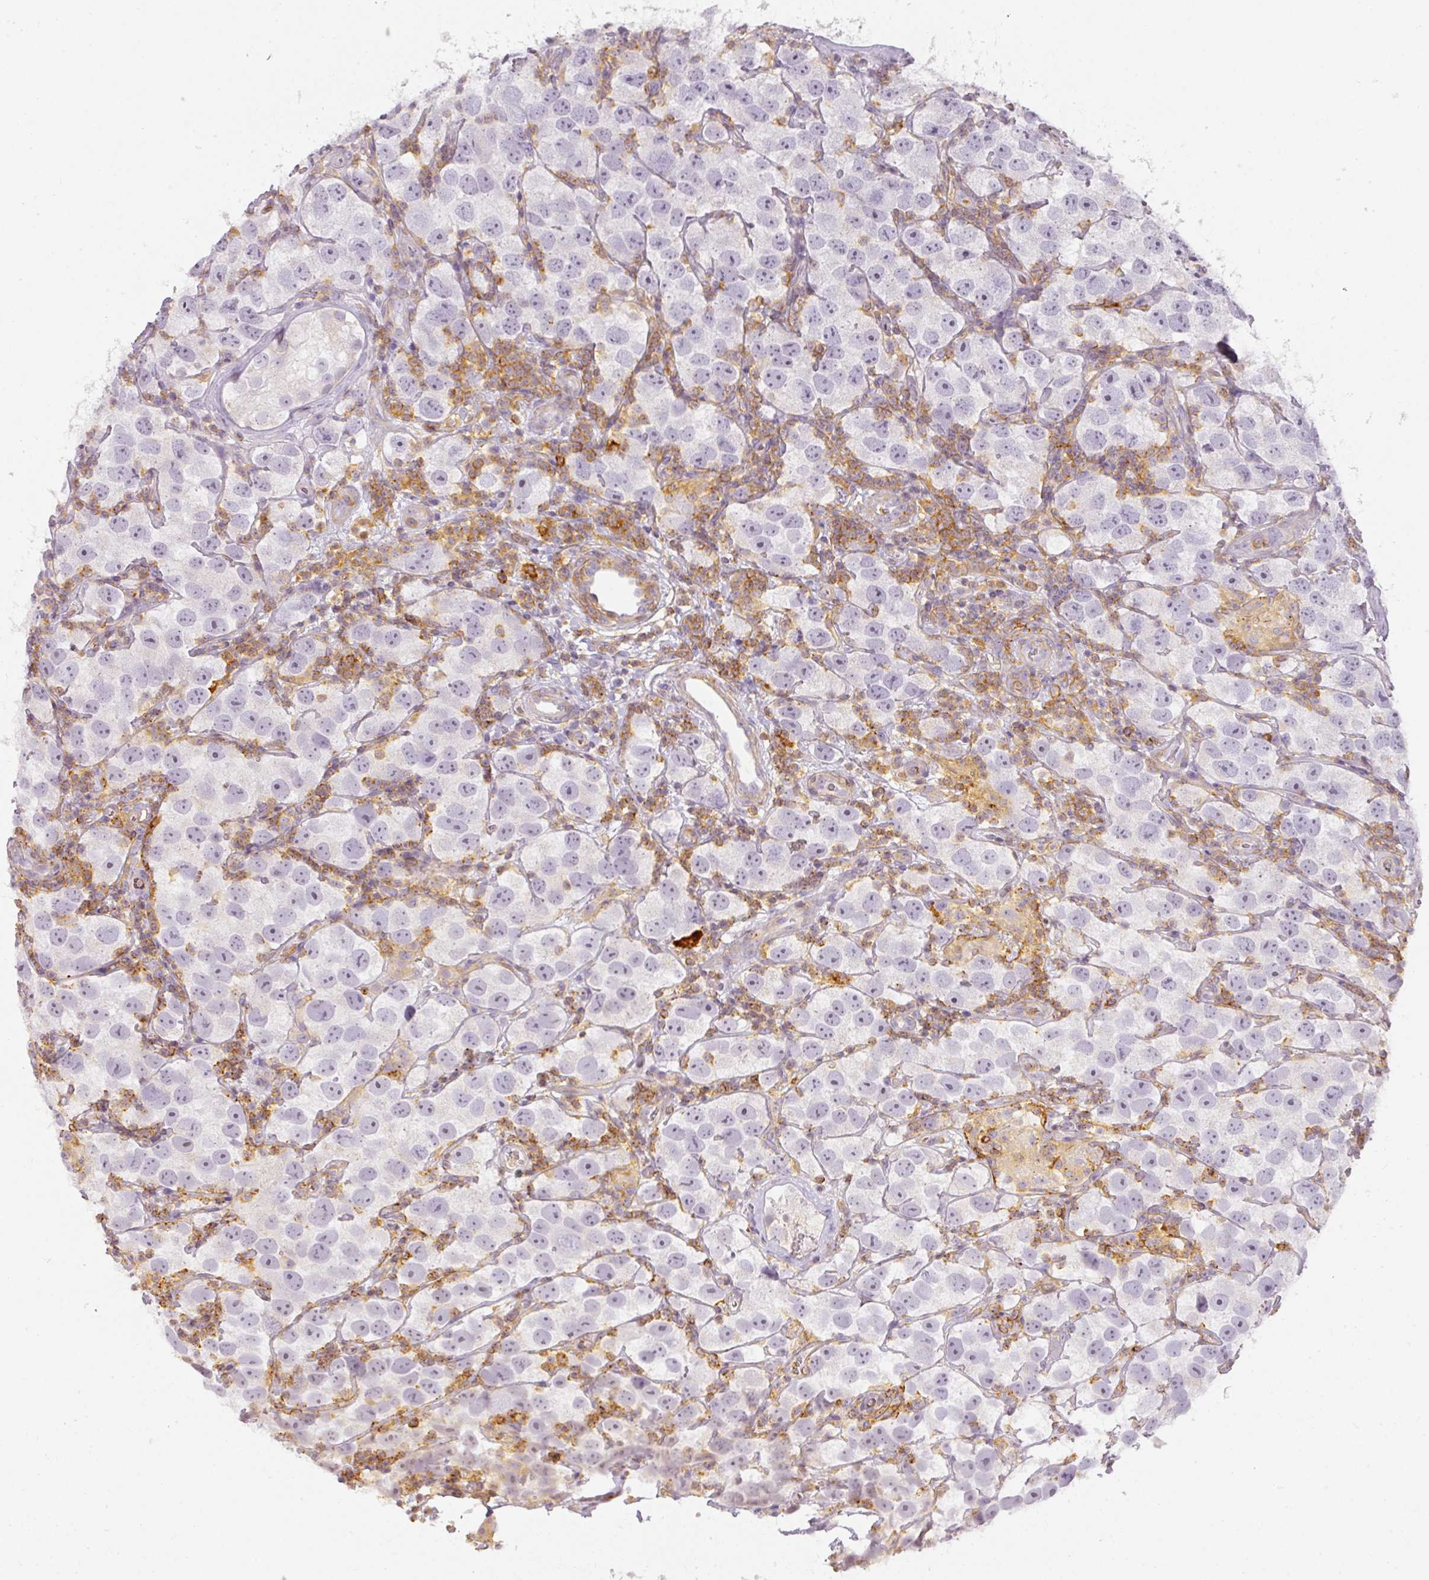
{"staining": {"intensity": "negative", "quantity": "none", "location": "none"}, "tissue": "testis cancer", "cell_type": "Tumor cells", "image_type": "cancer", "snomed": [{"axis": "morphology", "description": "Seminoma, NOS"}, {"axis": "topography", "description": "Testis"}], "caption": "There is no significant expression in tumor cells of seminoma (testis).", "gene": "TMEM42", "patient": {"sex": "male", "age": 26}}